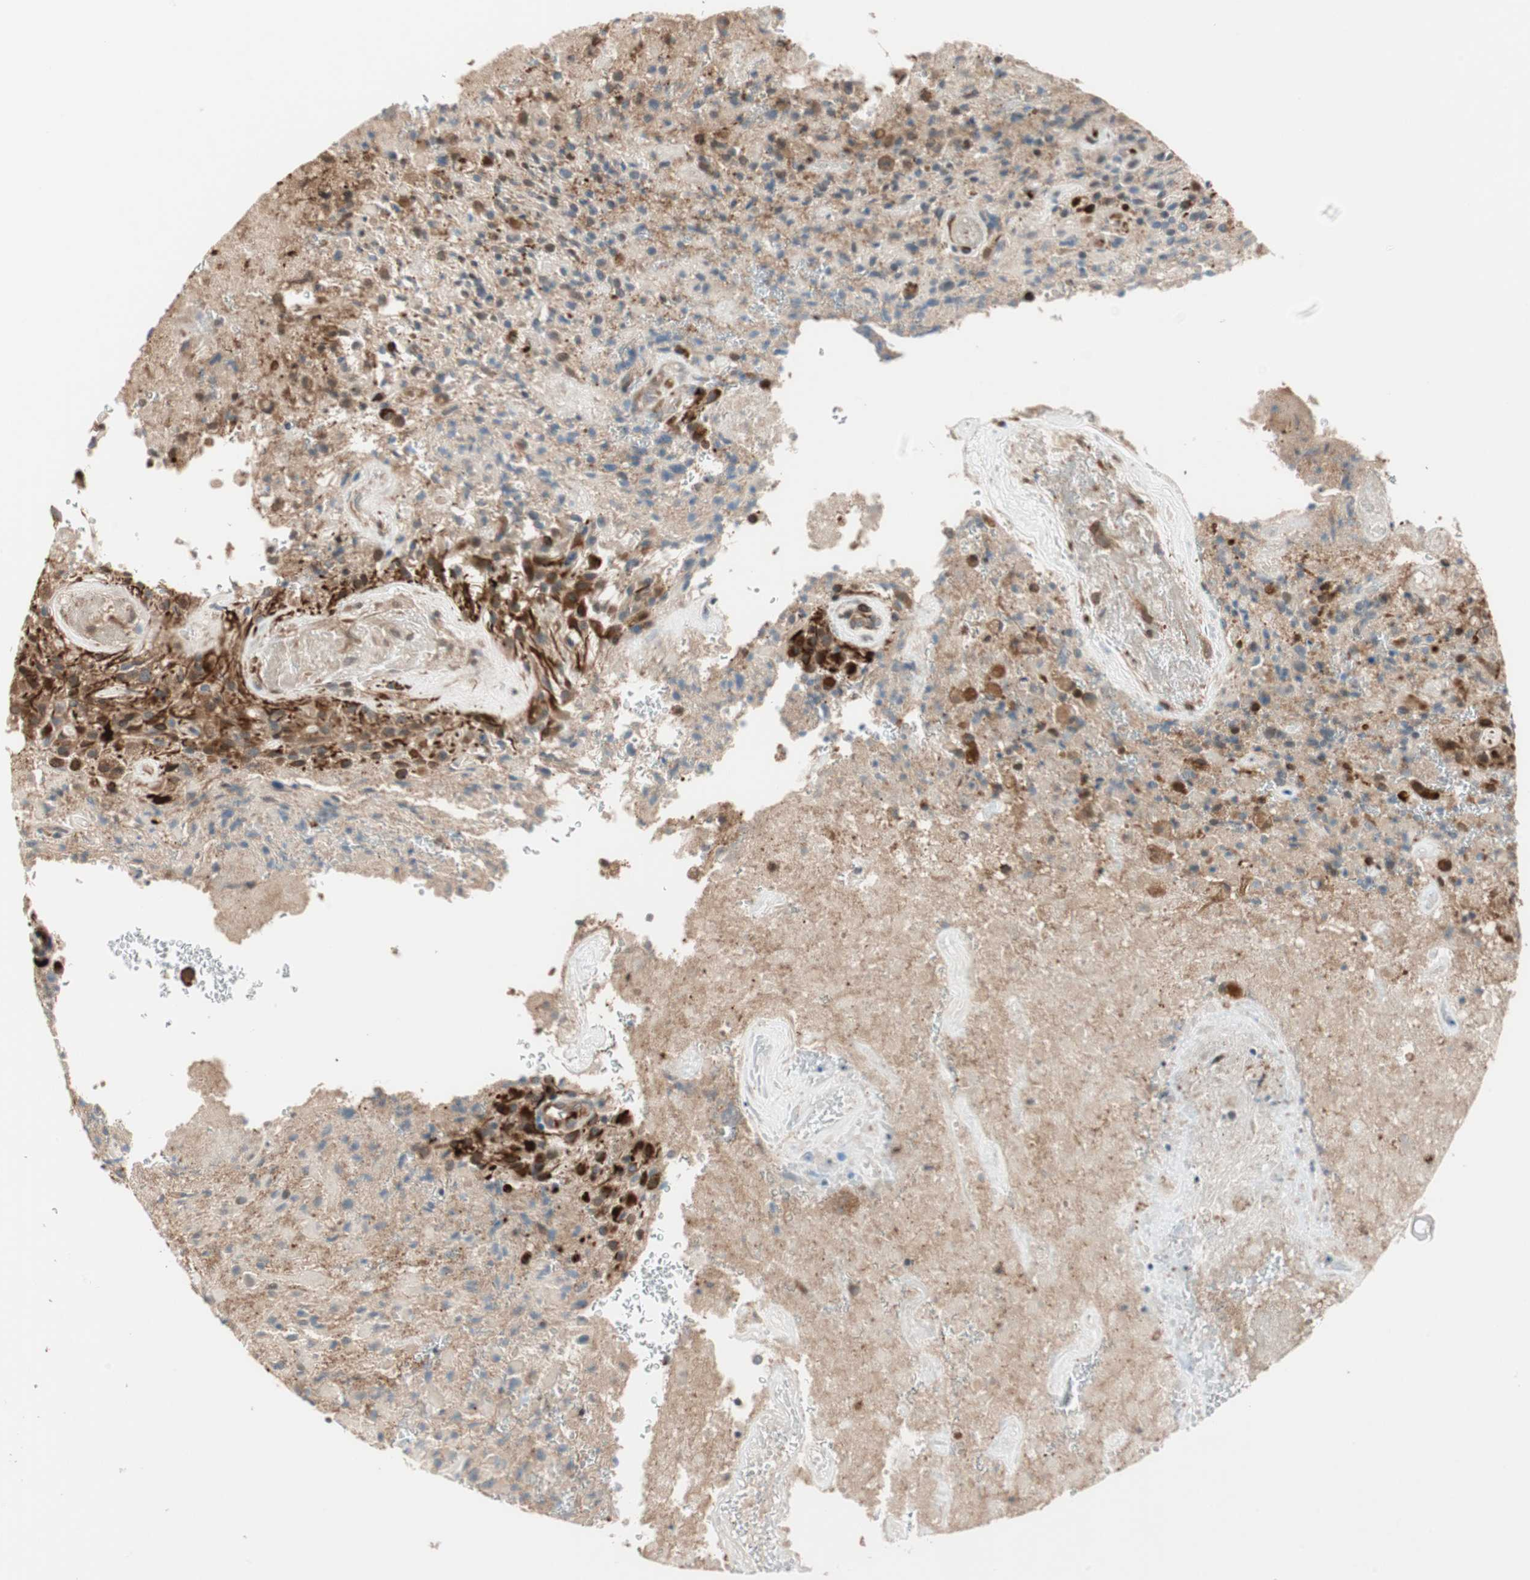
{"staining": {"intensity": "weak", "quantity": "25%-75%", "location": "cytoplasmic/membranous"}, "tissue": "glioma", "cell_type": "Tumor cells", "image_type": "cancer", "snomed": [{"axis": "morphology", "description": "Glioma, malignant, High grade"}, {"axis": "topography", "description": "Brain"}], "caption": "Protein expression analysis of human malignant glioma (high-grade) reveals weak cytoplasmic/membranous positivity in approximately 25%-75% of tumor cells.", "gene": "PIK3R3", "patient": {"sex": "male", "age": 71}}